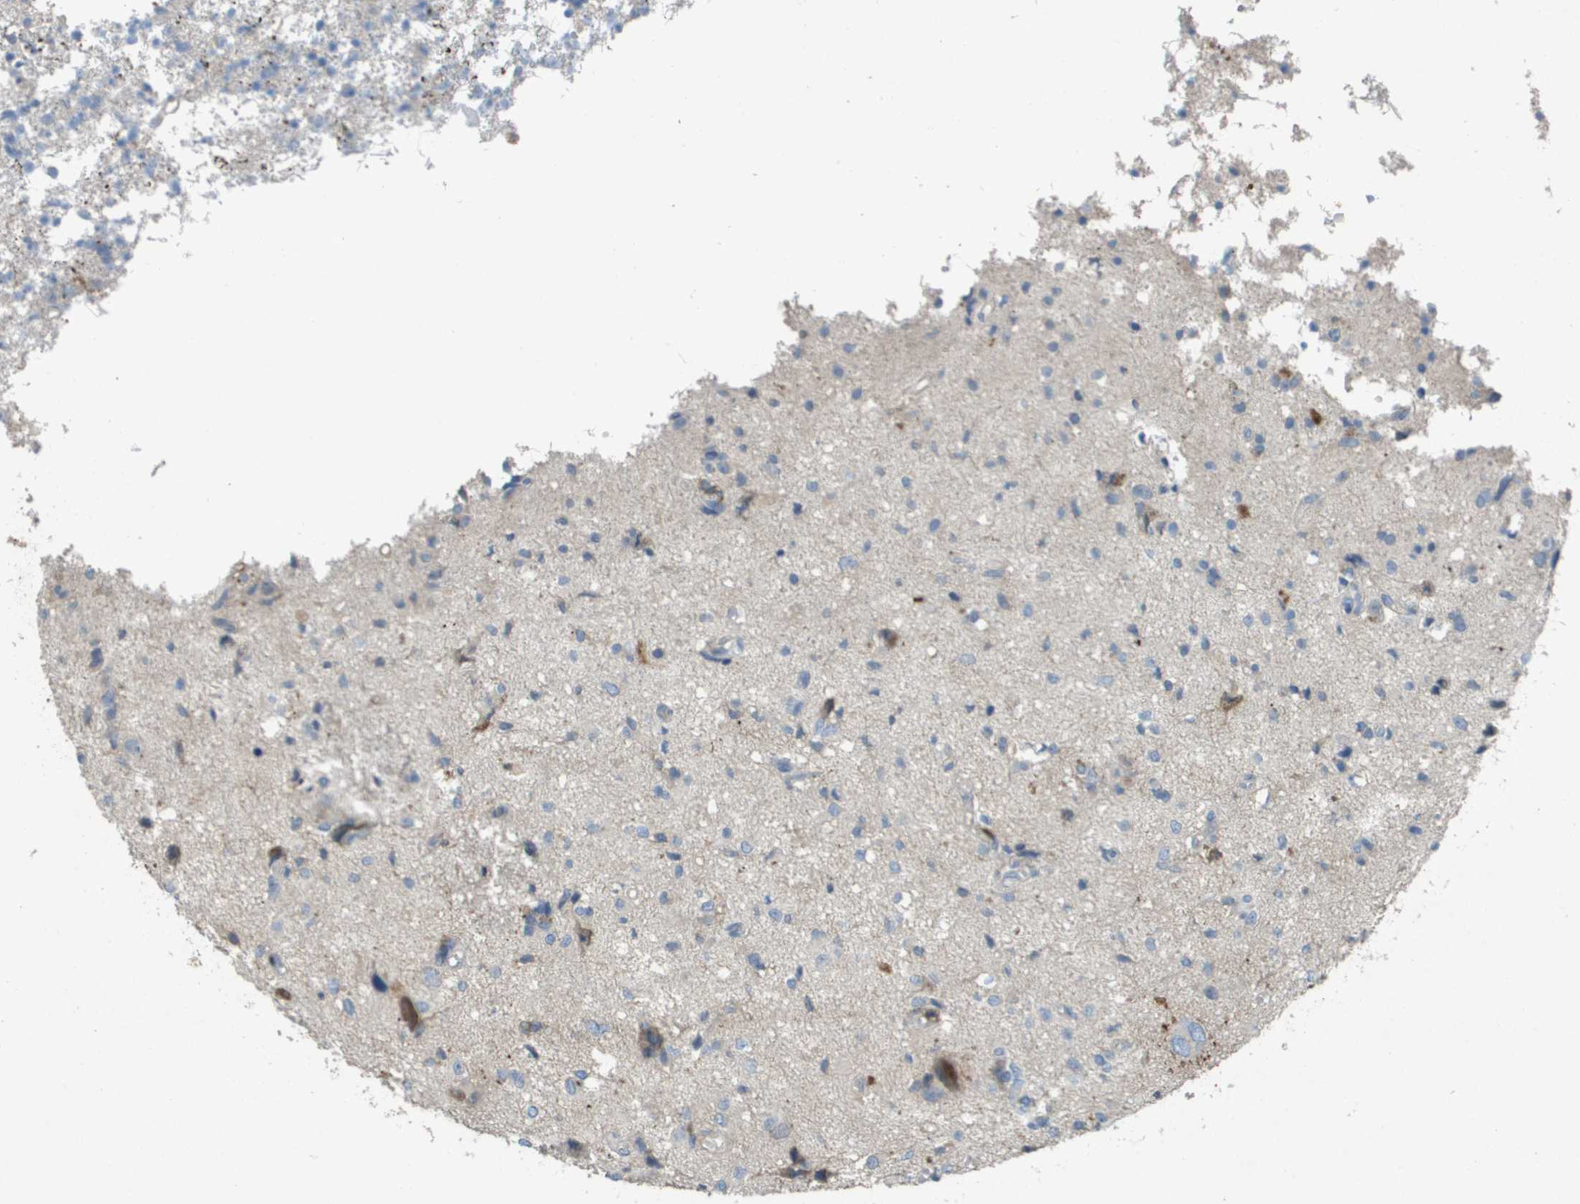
{"staining": {"intensity": "negative", "quantity": "none", "location": "none"}, "tissue": "glioma", "cell_type": "Tumor cells", "image_type": "cancer", "snomed": [{"axis": "morphology", "description": "Glioma, malignant, High grade"}, {"axis": "topography", "description": "Brain"}], "caption": "The immunohistochemistry (IHC) micrograph has no significant staining in tumor cells of glioma tissue.", "gene": "CLCA4", "patient": {"sex": "female", "age": 59}}